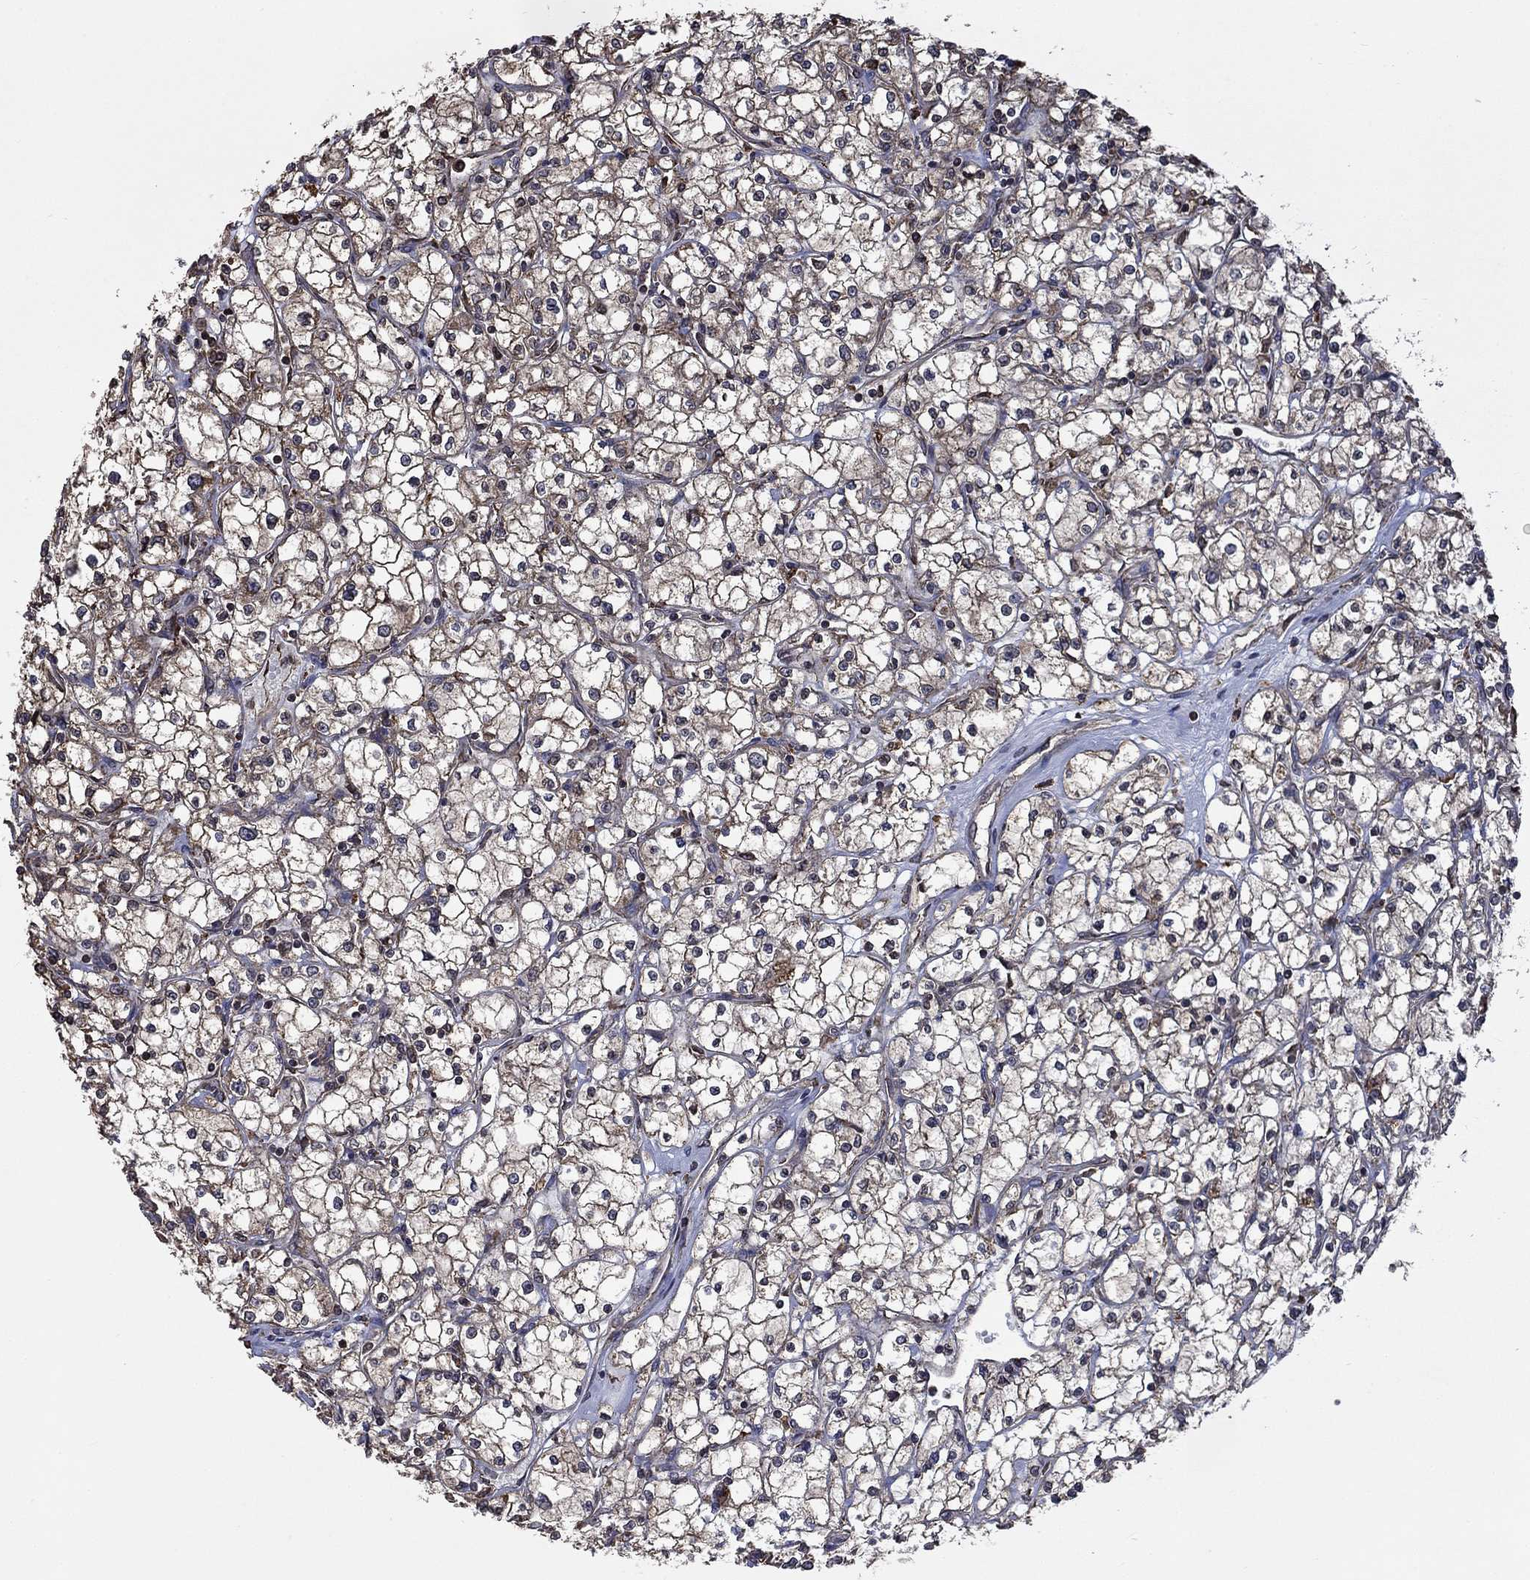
{"staining": {"intensity": "moderate", "quantity": "25%-75%", "location": "cytoplasmic/membranous"}, "tissue": "renal cancer", "cell_type": "Tumor cells", "image_type": "cancer", "snomed": [{"axis": "morphology", "description": "Adenocarcinoma, NOS"}, {"axis": "topography", "description": "Kidney"}], "caption": "High-power microscopy captured an IHC photomicrograph of adenocarcinoma (renal), revealing moderate cytoplasmic/membranous staining in approximately 25%-75% of tumor cells.", "gene": "ESRRA", "patient": {"sex": "male", "age": 67}}